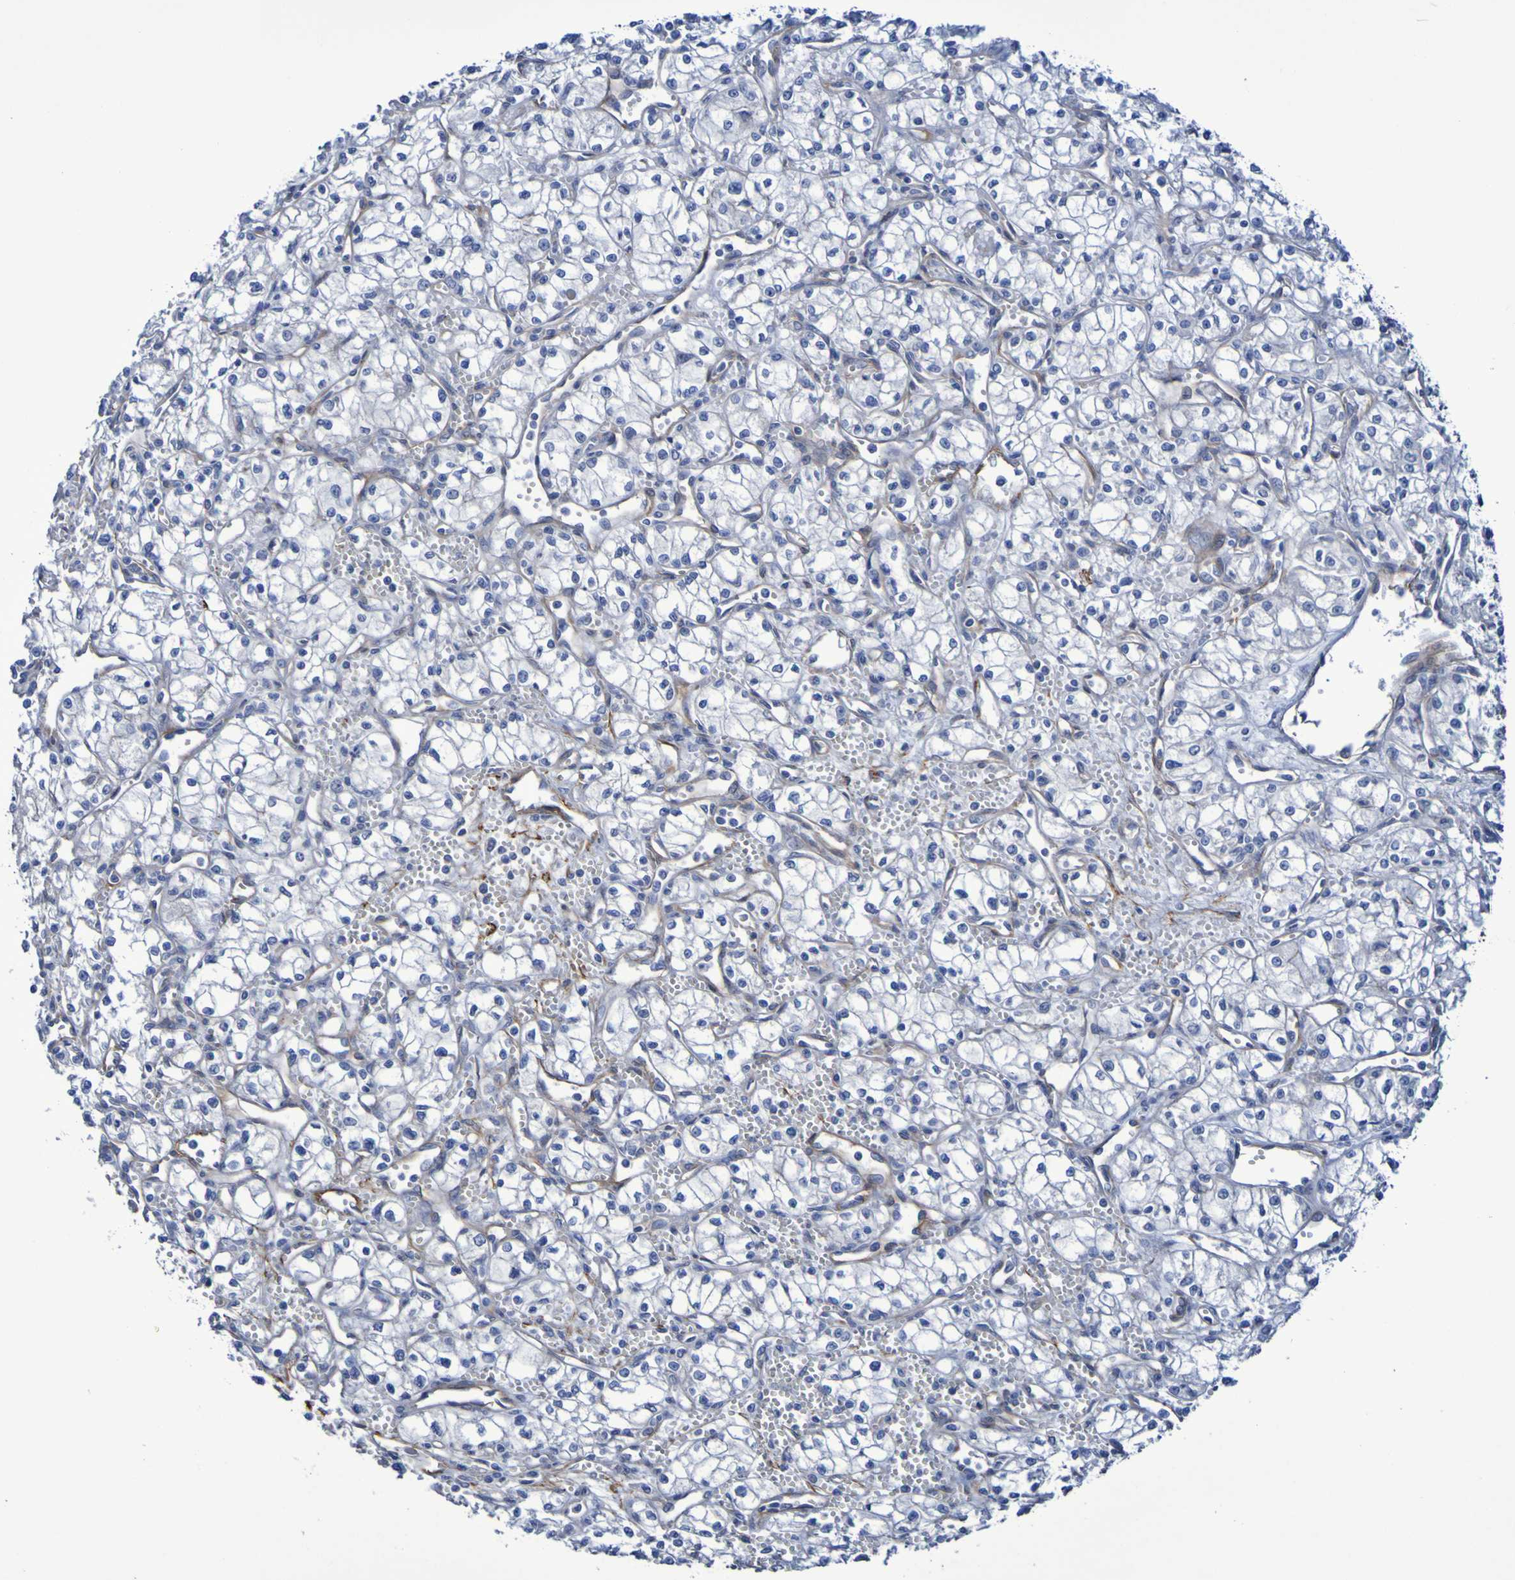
{"staining": {"intensity": "negative", "quantity": "none", "location": "none"}, "tissue": "renal cancer", "cell_type": "Tumor cells", "image_type": "cancer", "snomed": [{"axis": "morphology", "description": "Normal tissue, NOS"}, {"axis": "morphology", "description": "Adenocarcinoma, NOS"}, {"axis": "topography", "description": "Kidney"}], "caption": "Adenocarcinoma (renal) stained for a protein using immunohistochemistry (IHC) shows no staining tumor cells.", "gene": "LPP", "patient": {"sex": "male", "age": 59}}